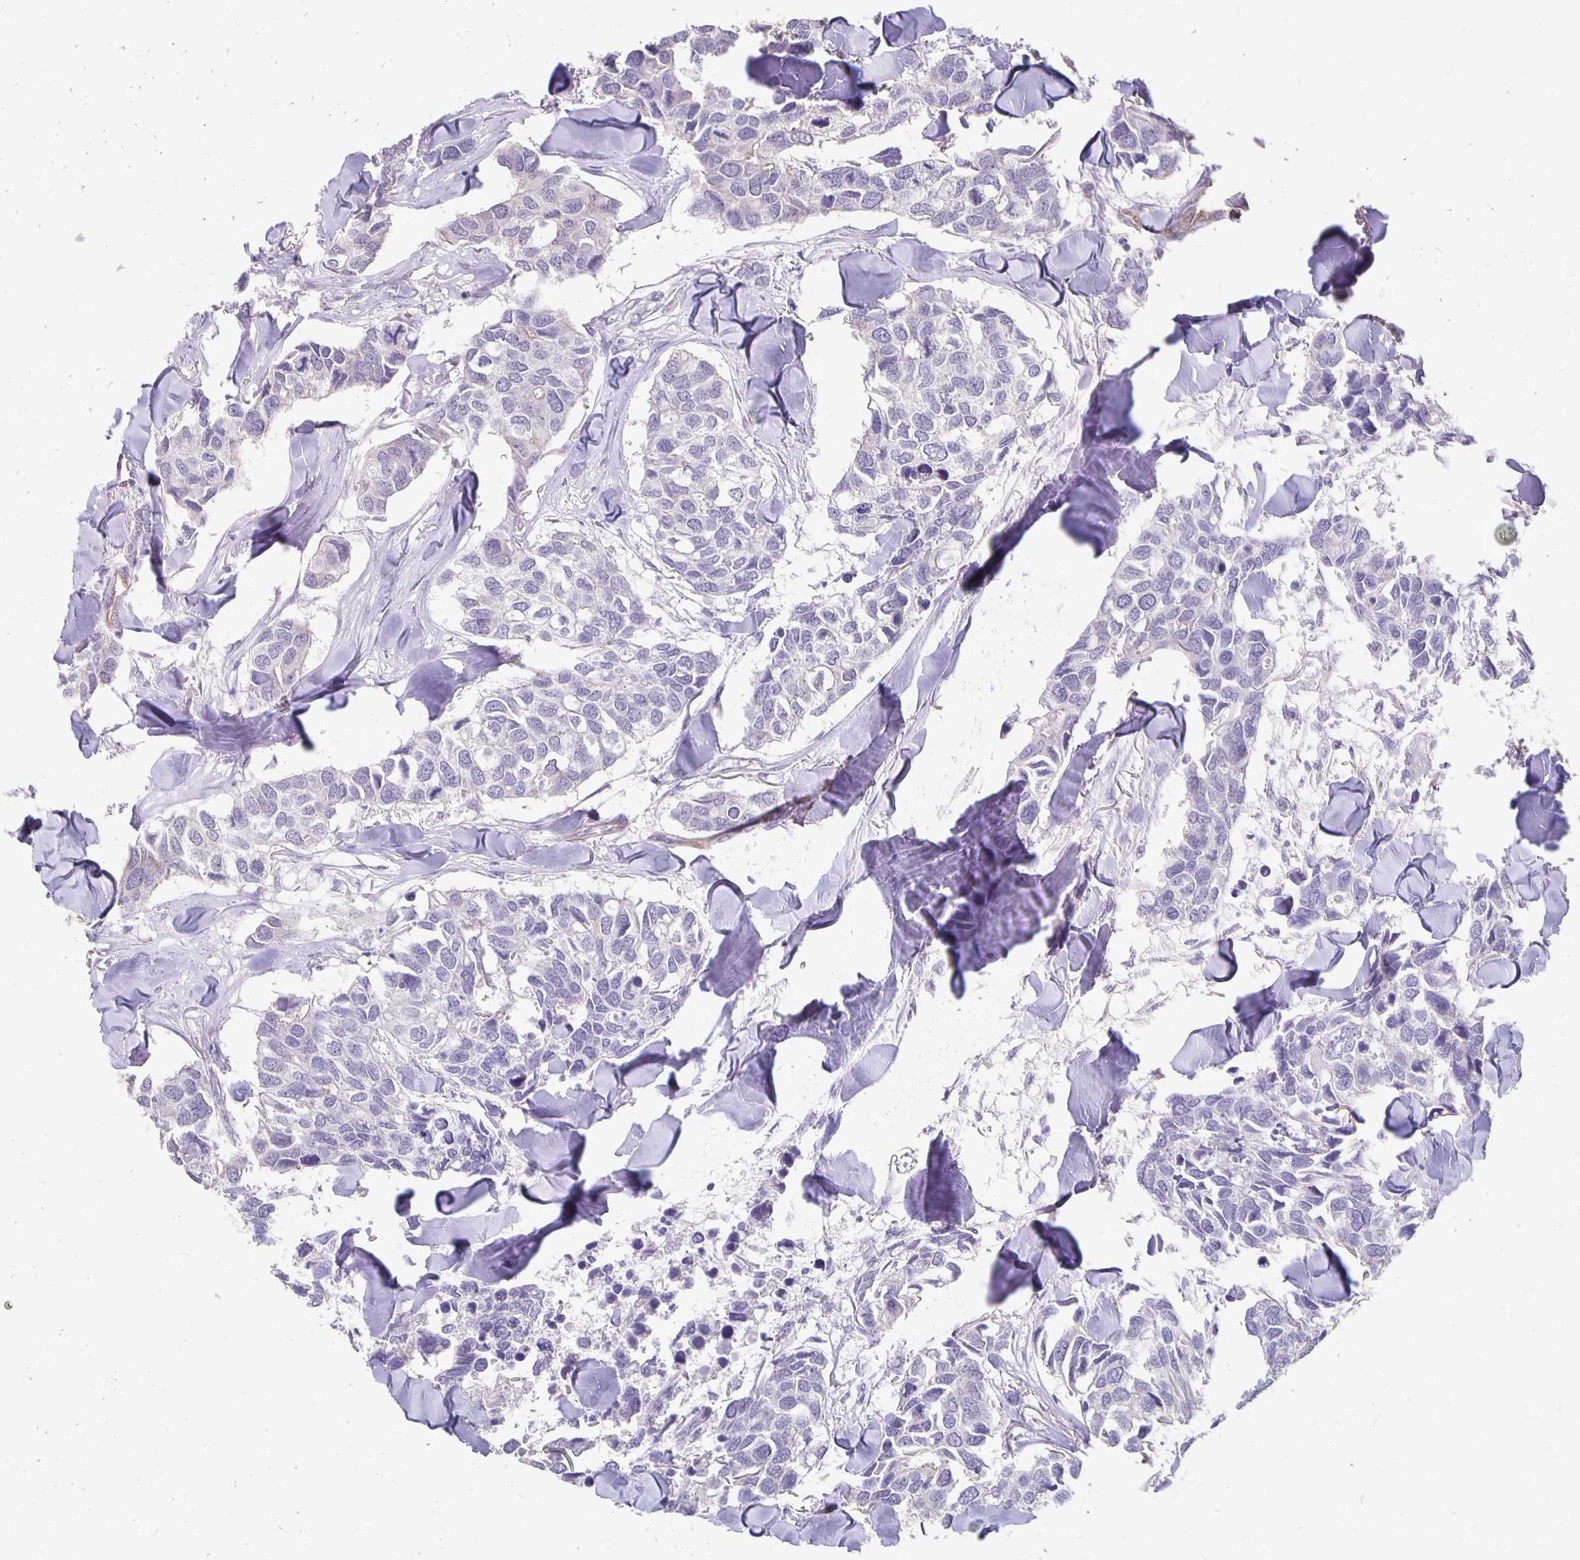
{"staining": {"intensity": "negative", "quantity": "none", "location": "none"}, "tissue": "breast cancer", "cell_type": "Tumor cells", "image_type": "cancer", "snomed": [{"axis": "morphology", "description": "Duct carcinoma"}, {"axis": "topography", "description": "Breast"}], "caption": "DAB (3,3'-diaminobenzidine) immunohistochemical staining of human invasive ductal carcinoma (breast) exhibits no significant positivity in tumor cells. Brightfield microscopy of IHC stained with DAB (3,3'-diaminobenzidine) (brown) and hematoxylin (blue), captured at high magnification.", "gene": "PPP1R3E", "patient": {"sex": "female", "age": 83}}